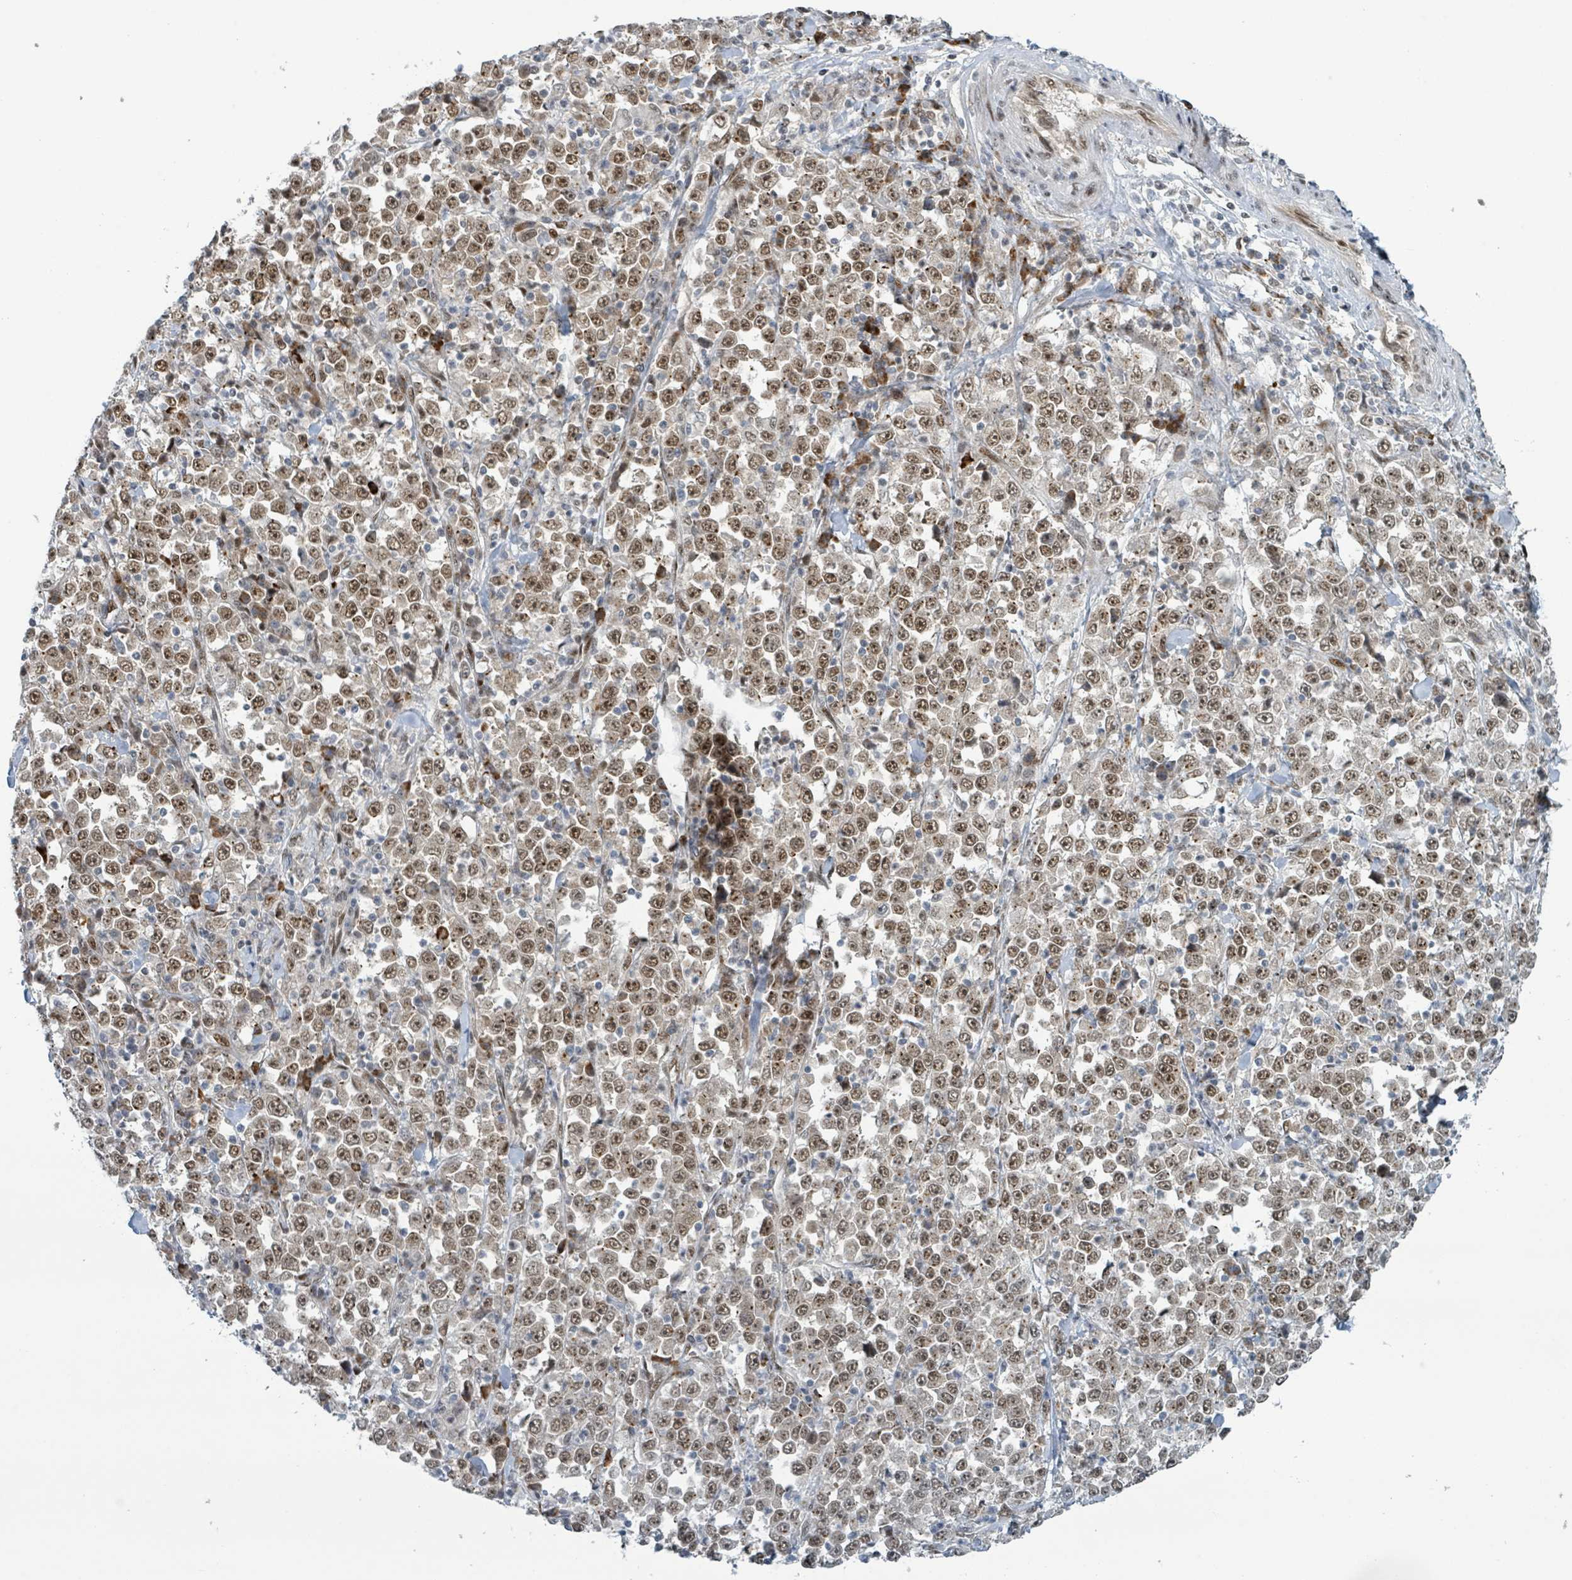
{"staining": {"intensity": "moderate", "quantity": ">75%", "location": "nuclear"}, "tissue": "stomach cancer", "cell_type": "Tumor cells", "image_type": "cancer", "snomed": [{"axis": "morphology", "description": "Normal tissue, NOS"}, {"axis": "morphology", "description": "Adenocarcinoma, NOS"}, {"axis": "topography", "description": "Stomach, upper"}, {"axis": "topography", "description": "Stomach"}], "caption": "Immunohistochemical staining of human adenocarcinoma (stomach) shows medium levels of moderate nuclear protein expression in approximately >75% of tumor cells. (DAB IHC with brightfield microscopy, high magnification).", "gene": "KLF3", "patient": {"sex": "male", "age": 59}}